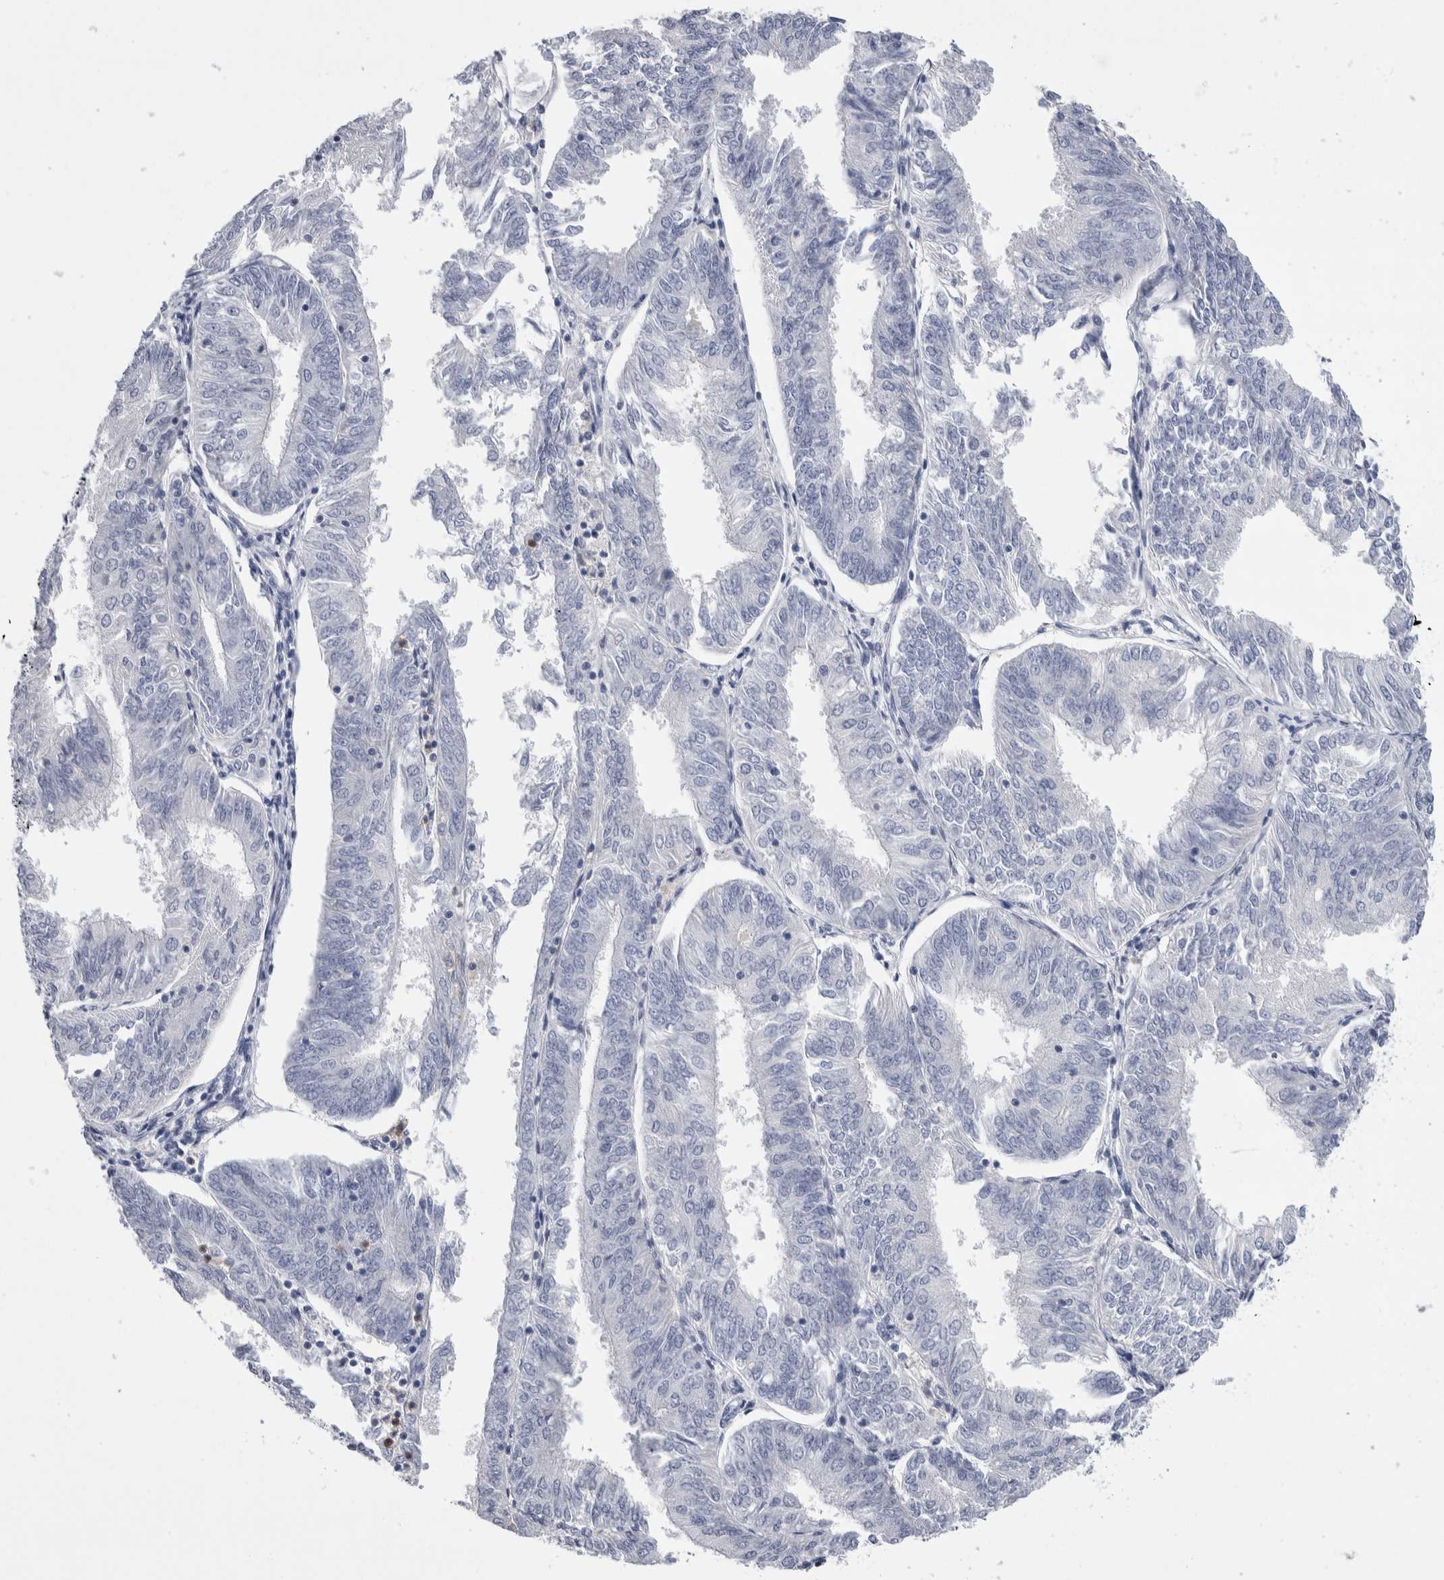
{"staining": {"intensity": "negative", "quantity": "none", "location": "none"}, "tissue": "endometrial cancer", "cell_type": "Tumor cells", "image_type": "cancer", "snomed": [{"axis": "morphology", "description": "Adenocarcinoma, NOS"}, {"axis": "topography", "description": "Endometrium"}], "caption": "This image is of endometrial cancer stained with immunohistochemistry to label a protein in brown with the nuclei are counter-stained blue. There is no positivity in tumor cells. (Stains: DAB (3,3'-diaminobenzidine) immunohistochemistry with hematoxylin counter stain, Microscopy: brightfield microscopy at high magnification).", "gene": "LURAP1L", "patient": {"sex": "female", "age": 58}}